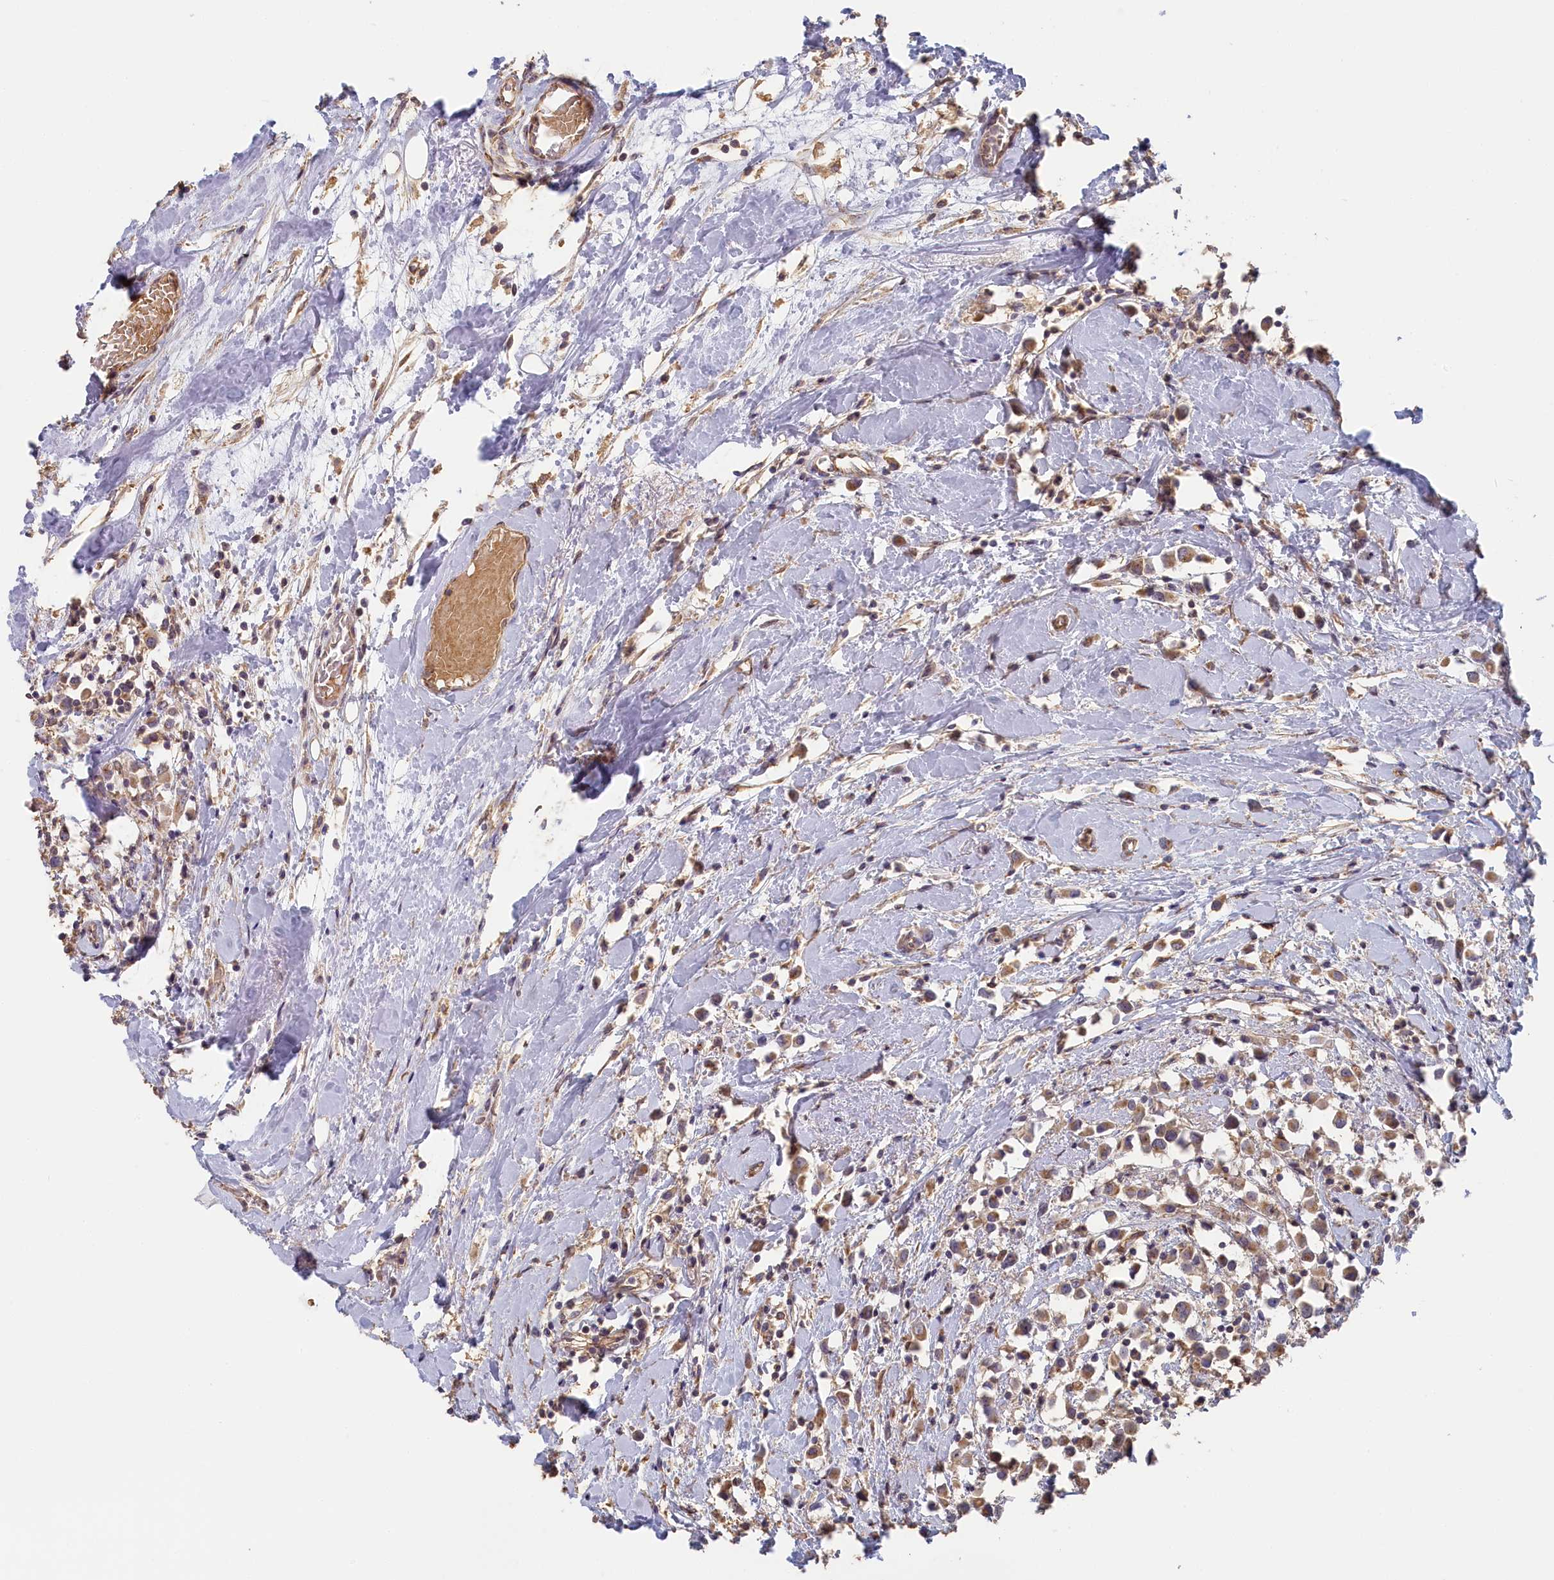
{"staining": {"intensity": "weak", "quantity": ">75%", "location": "cytoplasmic/membranous"}, "tissue": "breast cancer", "cell_type": "Tumor cells", "image_type": "cancer", "snomed": [{"axis": "morphology", "description": "Duct carcinoma"}, {"axis": "topography", "description": "Breast"}], "caption": "A high-resolution micrograph shows IHC staining of breast infiltrating ductal carcinoma, which demonstrates weak cytoplasmic/membranous positivity in approximately >75% of tumor cells. The protein of interest is shown in brown color, while the nuclei are stained blue.", "gene": "STX16", "patient": {"sex": "female", "age": 61}}